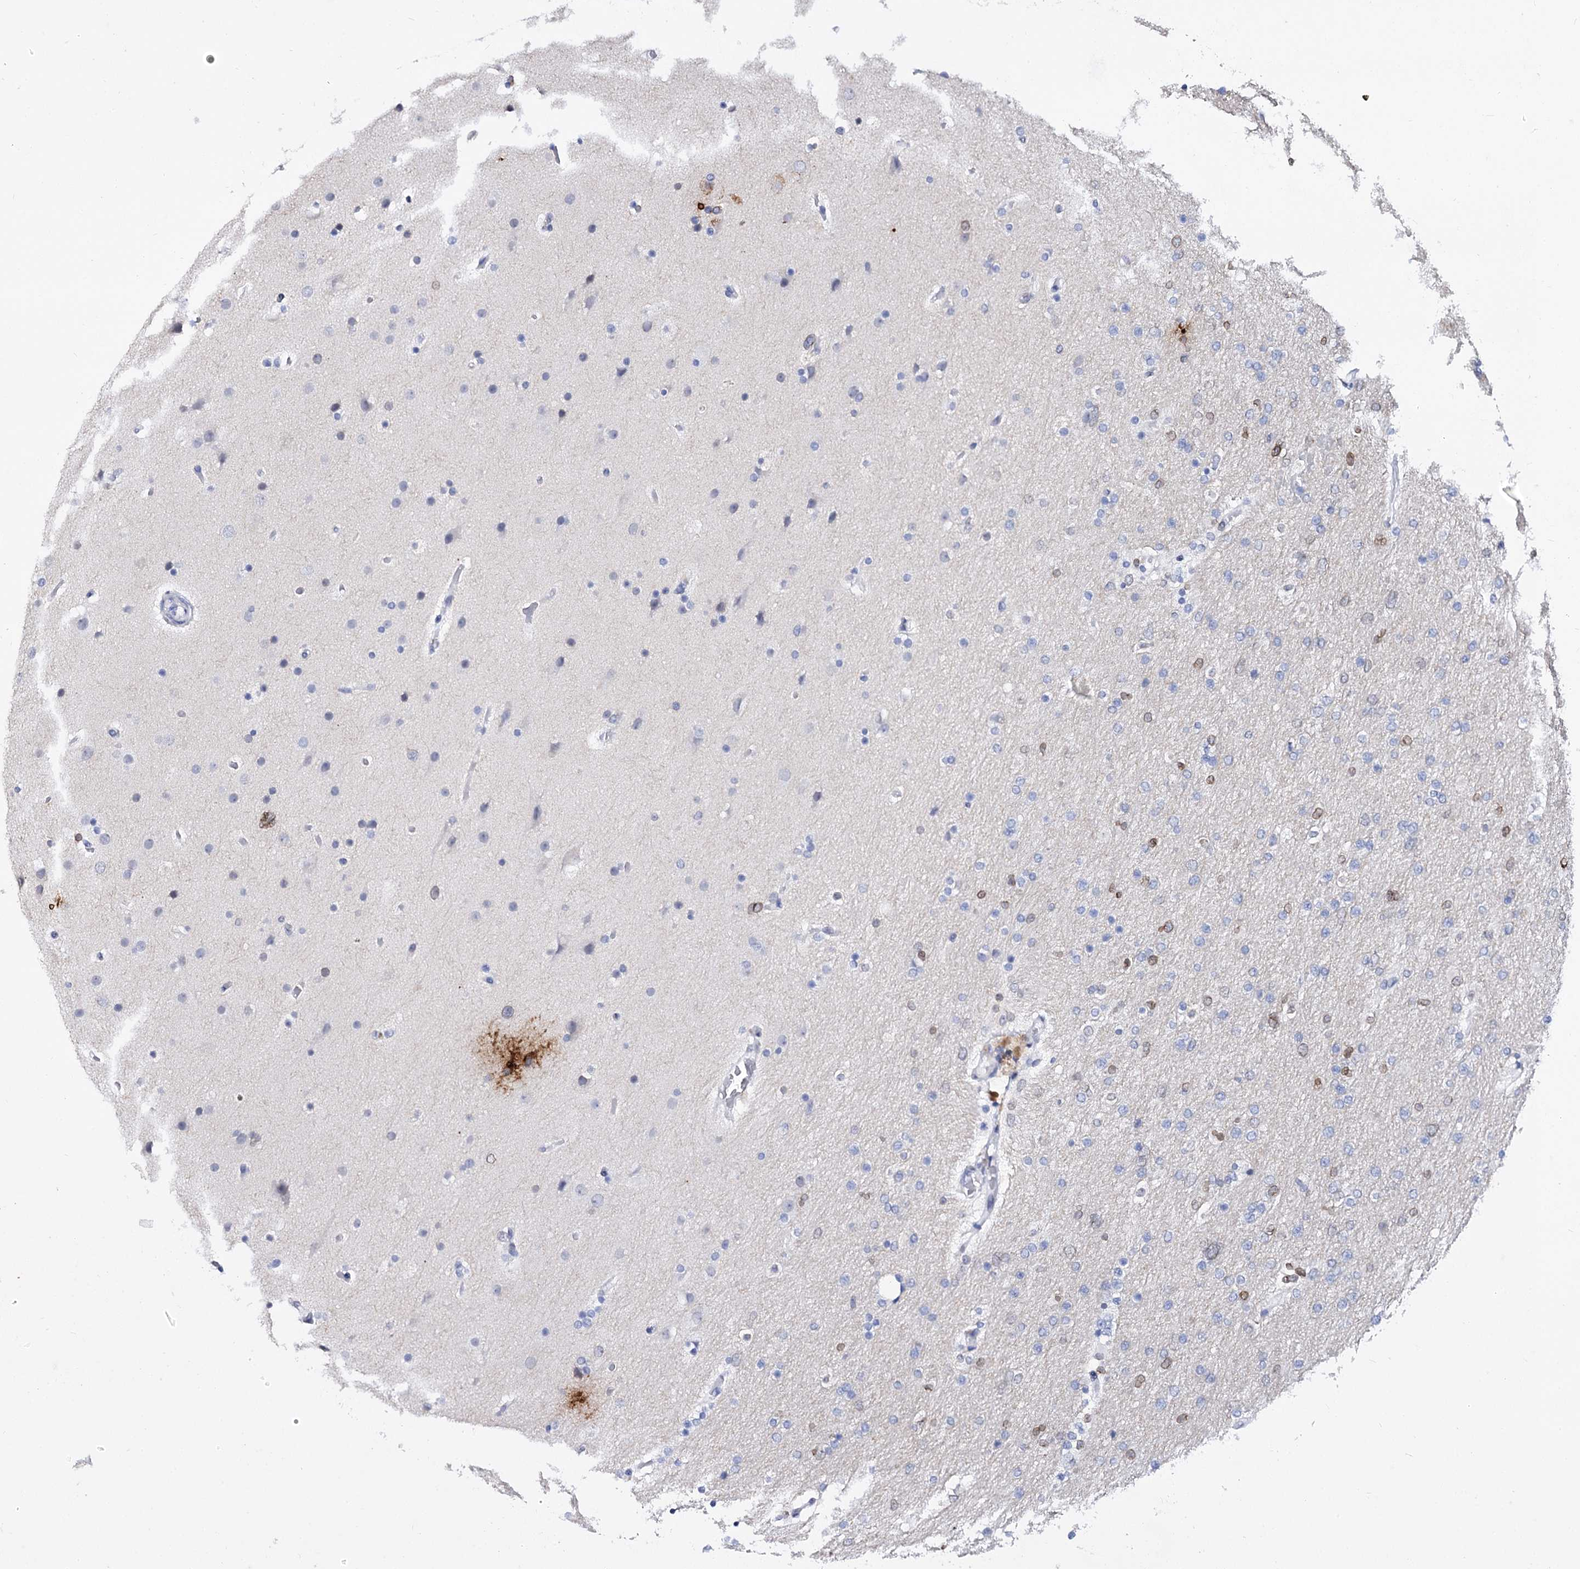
{"staining": {"intensity": "moderate", "quantity": "<25%", "location": "cytoplasmic/membranous,nuclear"}, "tissue": "glioma", "cell_type": "Tumor cells", "image_type": "cancer", "snomed": [{"axis": "morphology", "description": "Glioma, malignant, High grade"}, {"axis": "topography", "description": "Cerebral cortex"}], "caption": "This histopathology image displays malignant glioma (high-grade) stained with immunohistochemistry (IHC) to label a protein in brown. The cytoplasmic/membranous and nuclear of tumor cells show moderate positivity for the protein. Nuclei are counter-stained blue.", "gene": "TMEM201", "patient": {"sex": "female", "age": 36}}